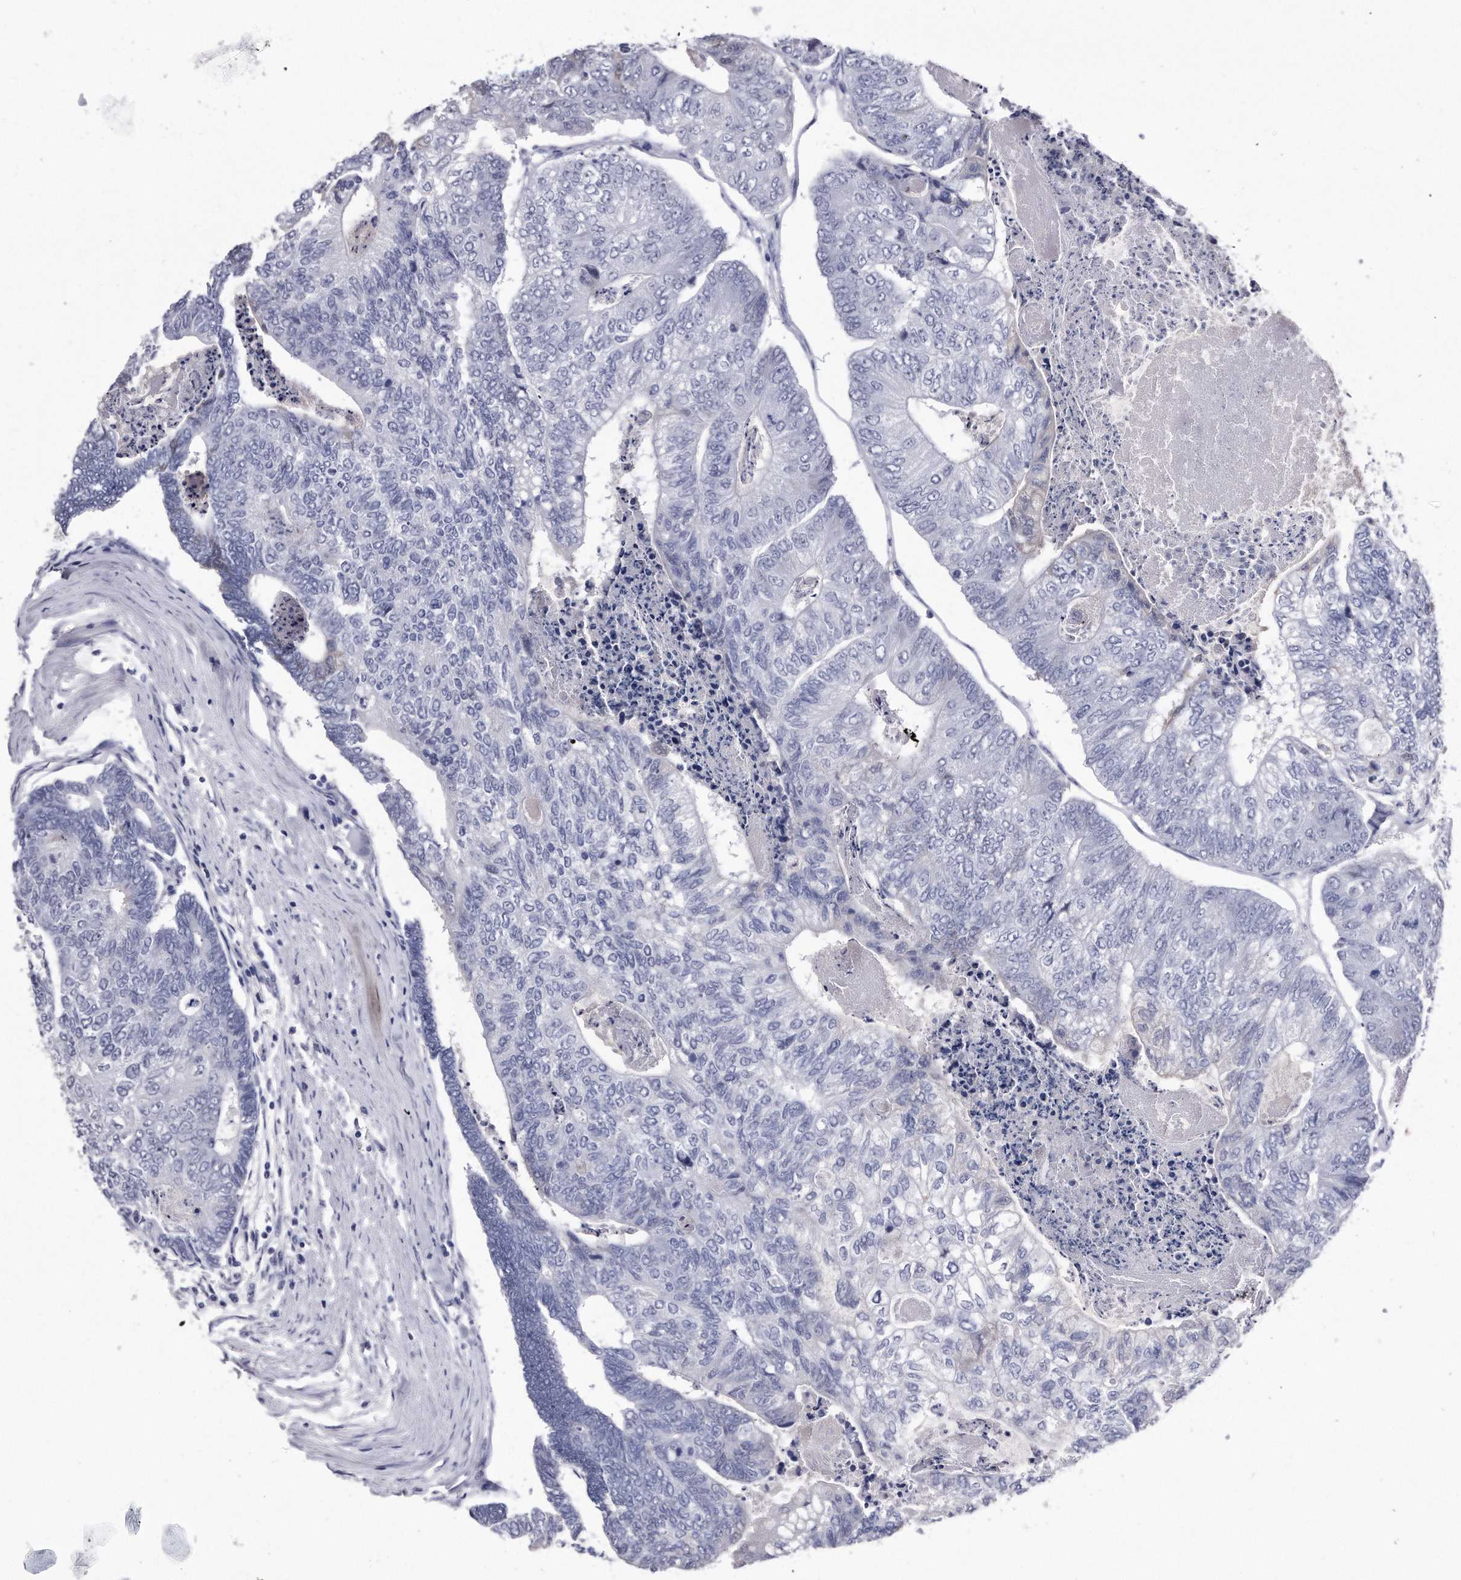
{"staining": {"intensity": "negative", "quantity": "none", "location": "none"}, "tissue": "colorectal cancer", "cell_type": "Tumor cells", "image_type": "cancer", "snomed": [{"axis": "morphology", "description": "Adenocarcinoma, NOS"}, {"axis": "topography", "description": "Colon"}], "caption": "Tumor cells show no significant staining in adenocarcinoma (colorectal). The staining was performed using DAB to visualize the protein expression in brown, while the nuclei were stained in blue with hematoxylin (Magnification: 20x).", "gene": "KCTD8", "patient": {"sex": "female", "age": 67}}